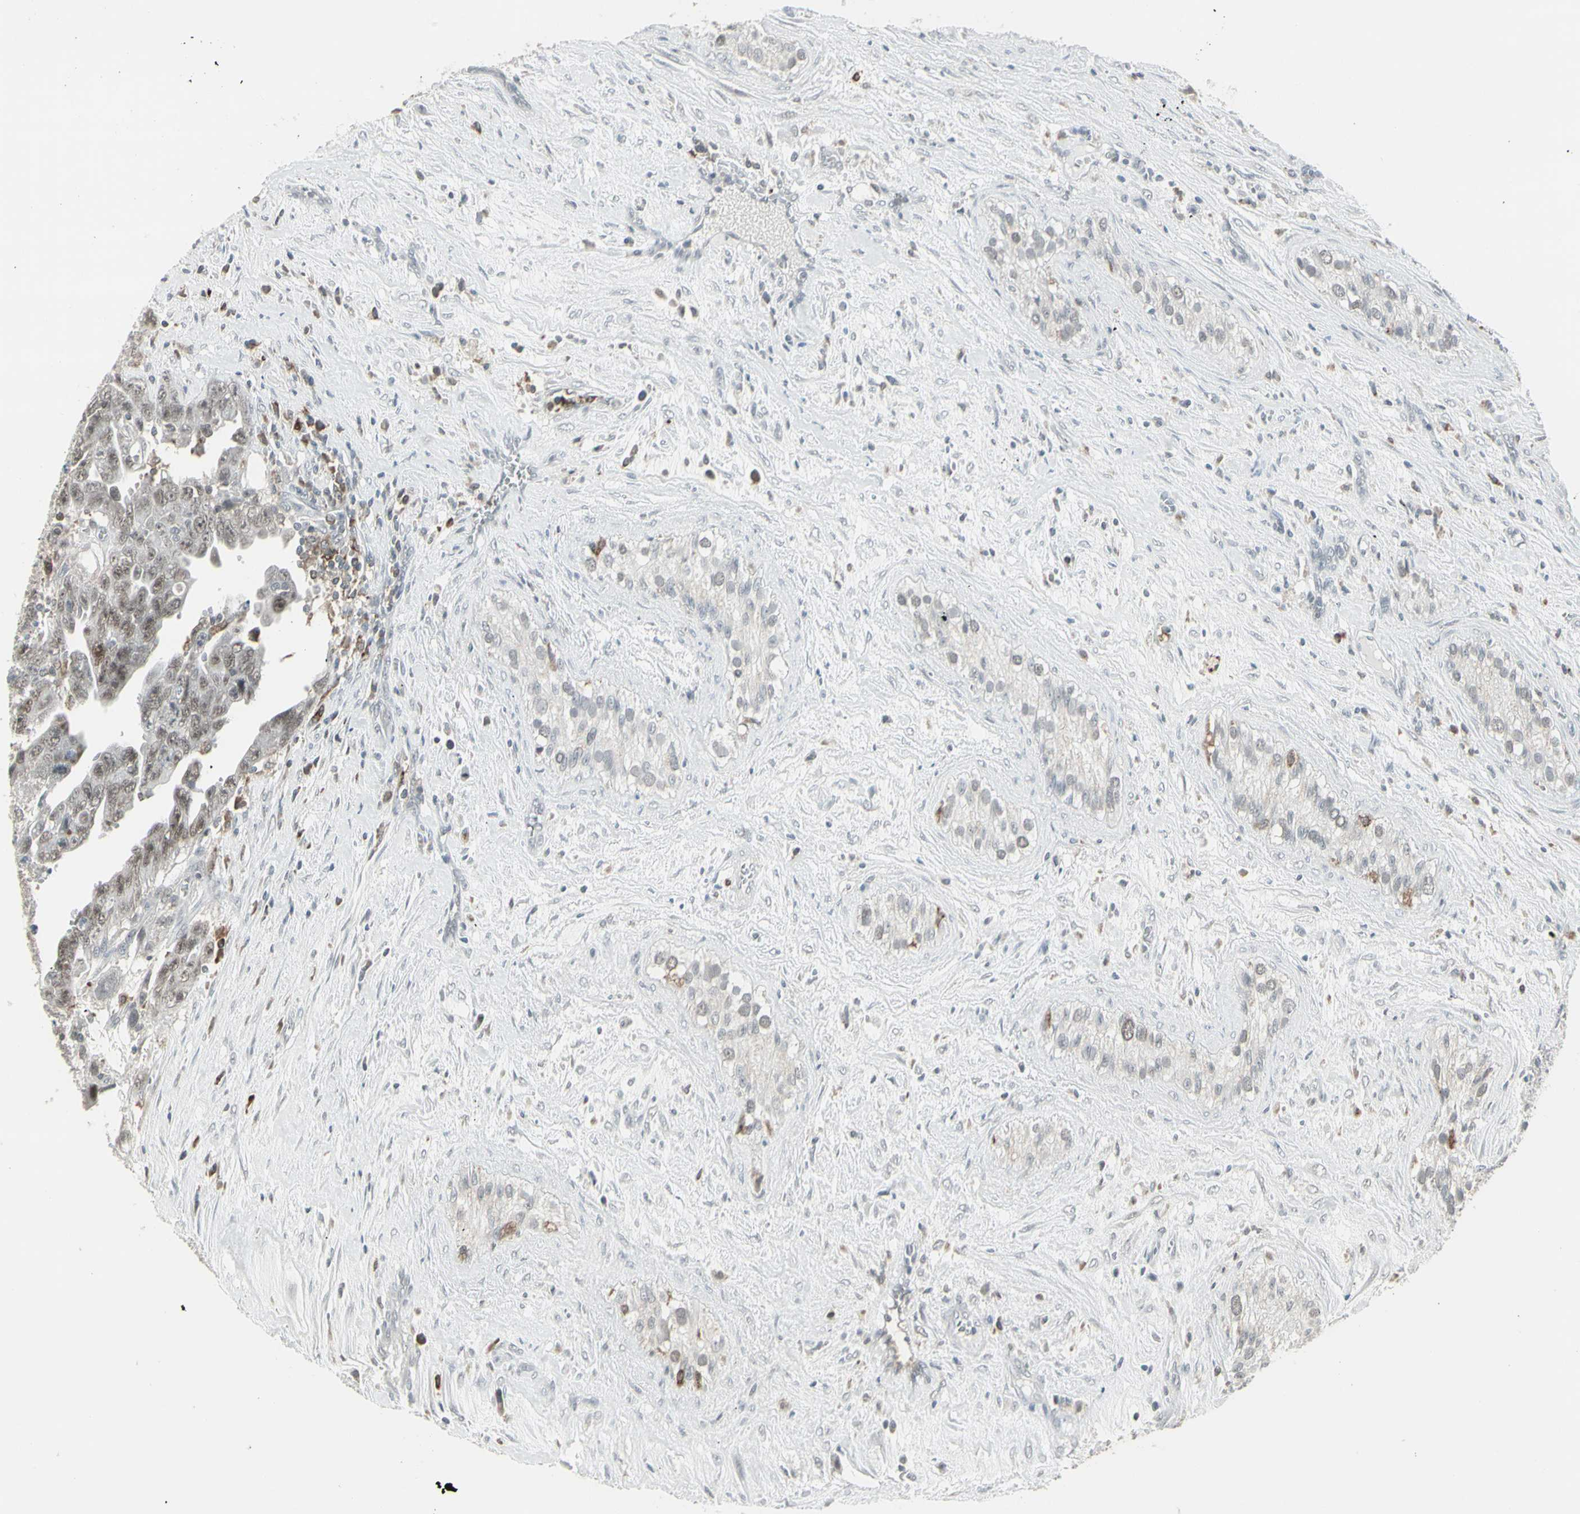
{"staining": {"intensity": "negative", "quantity": "none", "location": "none"}, "tissue": "testis cancer", "cell_type": "Tumor cells", "image_type": "cancer", "snomed": [{"axis": "morphology", "description": "Carcinoma, Embryonal, NOS"}, {"axis": "topography", "description": "Testis"}], "caption": "Immunohistochemistry (IHC) micrograph of human testis cancer (embryonal carcinoma) stained for a protein (brown), which demonstrates no staining in tumor cells.", "gene": "SAMSN1", "patient": {"sex": "male", "age": 28}}